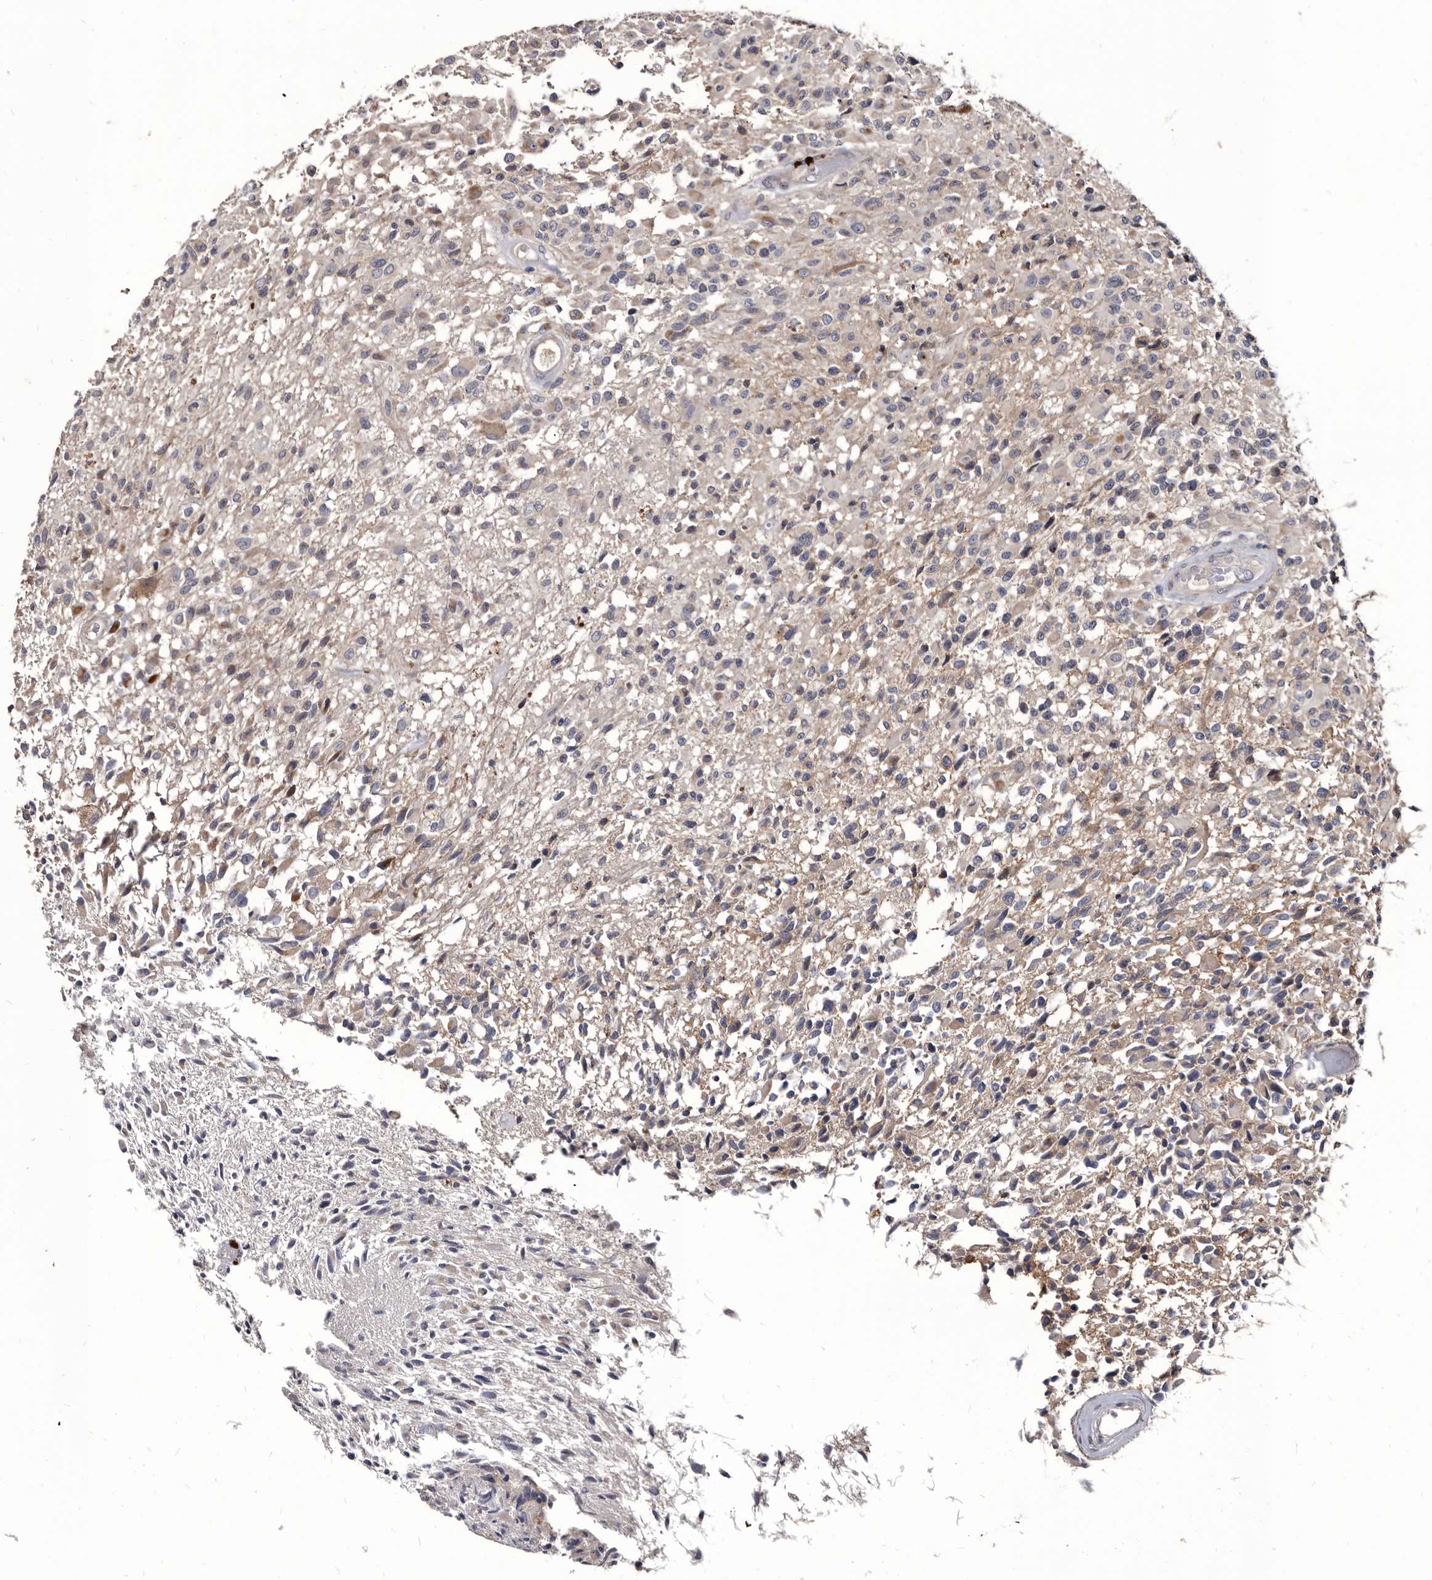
{"staining": {"intensity": "negative", "quantity": "none", "location": "none"}, "tissue": "glioma", "cell_type": "Tumor cells", "image_type": "cancer", "snomed": [{"axis": "morphology", "description": "Glioma, malignant, High grade"}, {"axis": "morphology", "description": "Glioblastoma, NOS"}, {"axis": "topography", "description": "Brain"}], "caption": "Tumor cells show no significant protein staining in glioma.", "gene": "PROM1", "patient": {"sex": "male", "age": 60}}